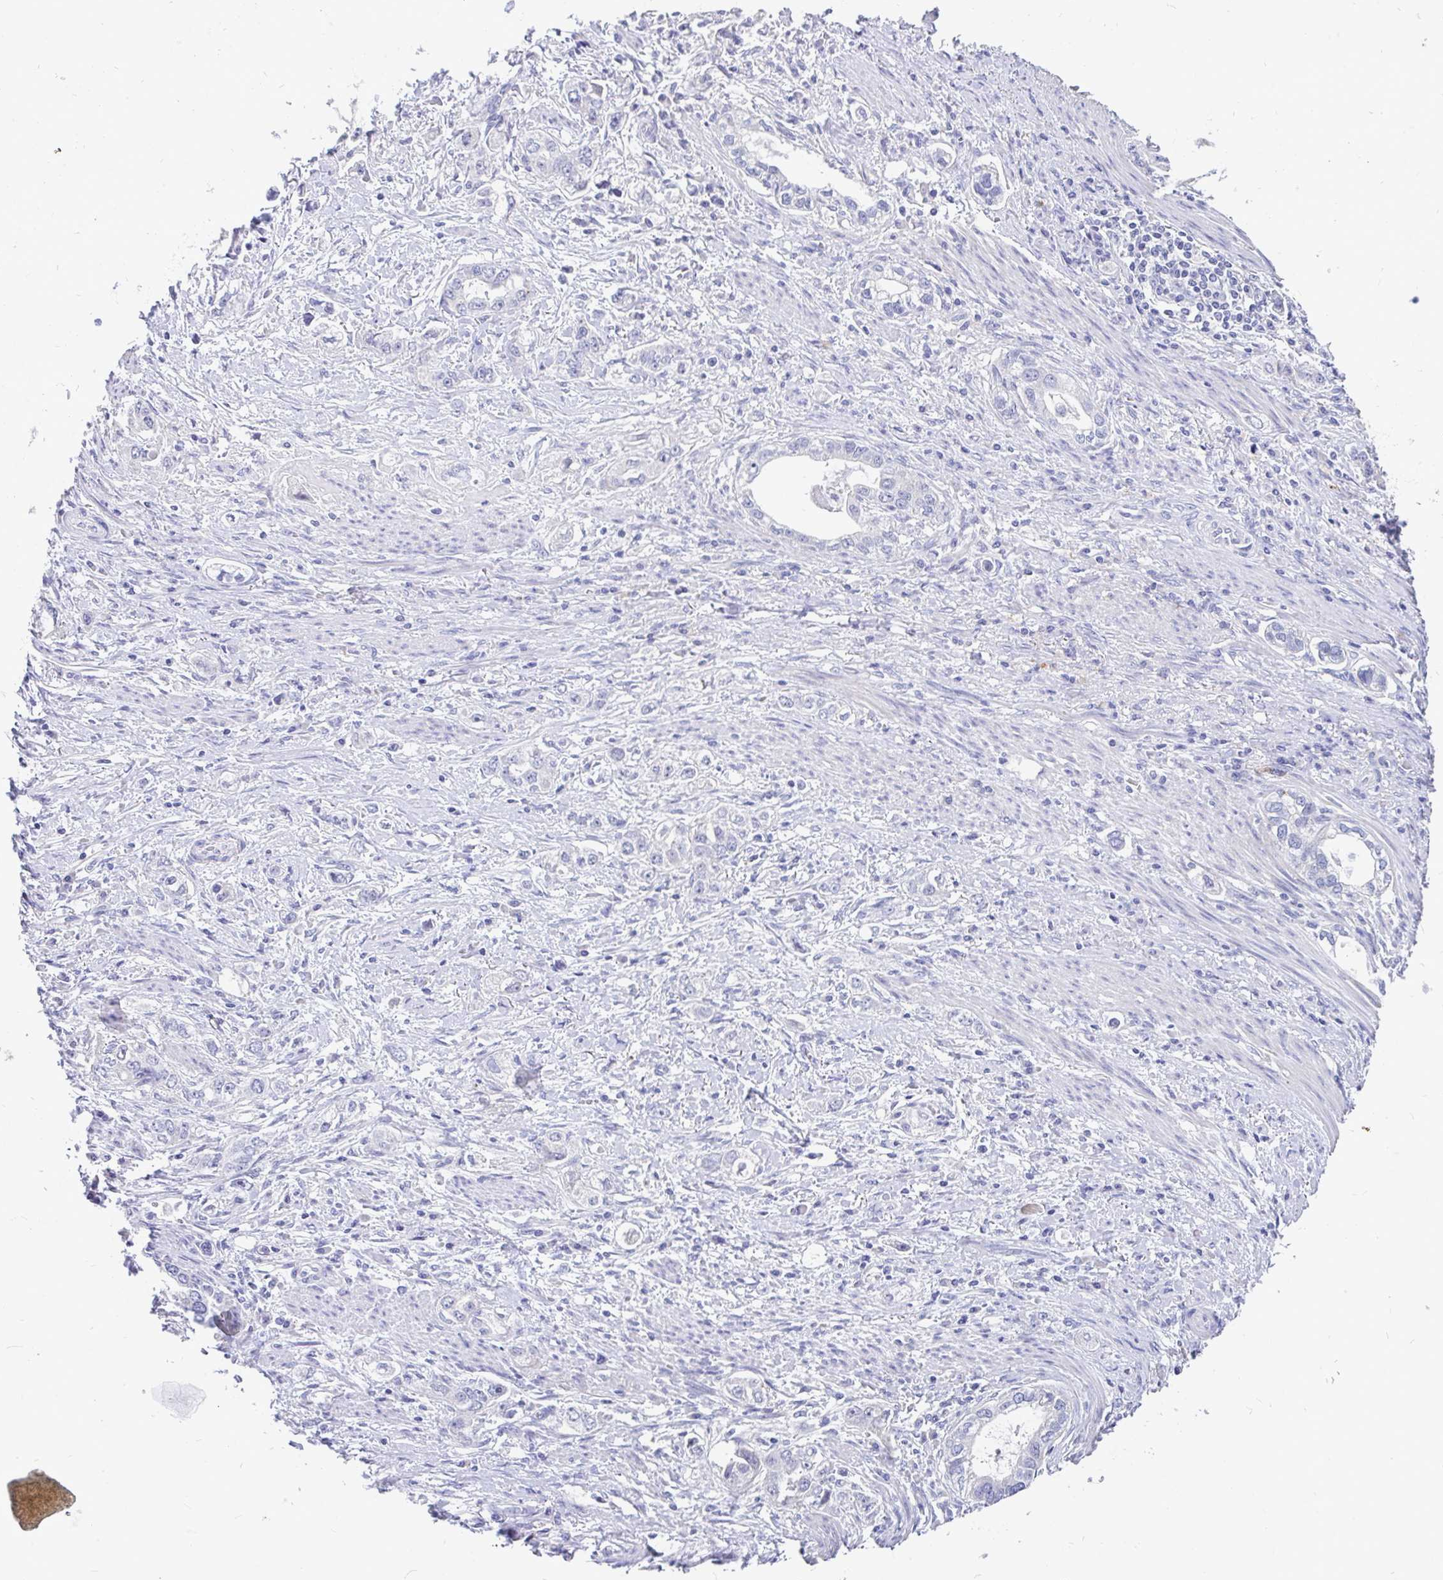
{"staining": {"intensity": "negative", "quantity": "none", "location": "none"}, "tissue": "stomach cancer", "cell_type": "Tumor cells", "image_type": "cancer", "snomed": [{"axis": "morphology", "description": "Adenocarcinoma, NOS"}, {"axis": "topography", "description": "Stomach, lower"}], "caption": "This is an IHC image of stomach adenocarcinoma. There is no staining in tumor cells.", "gene": "INTS5", "patient": {"sex": "female", "age": 93}}